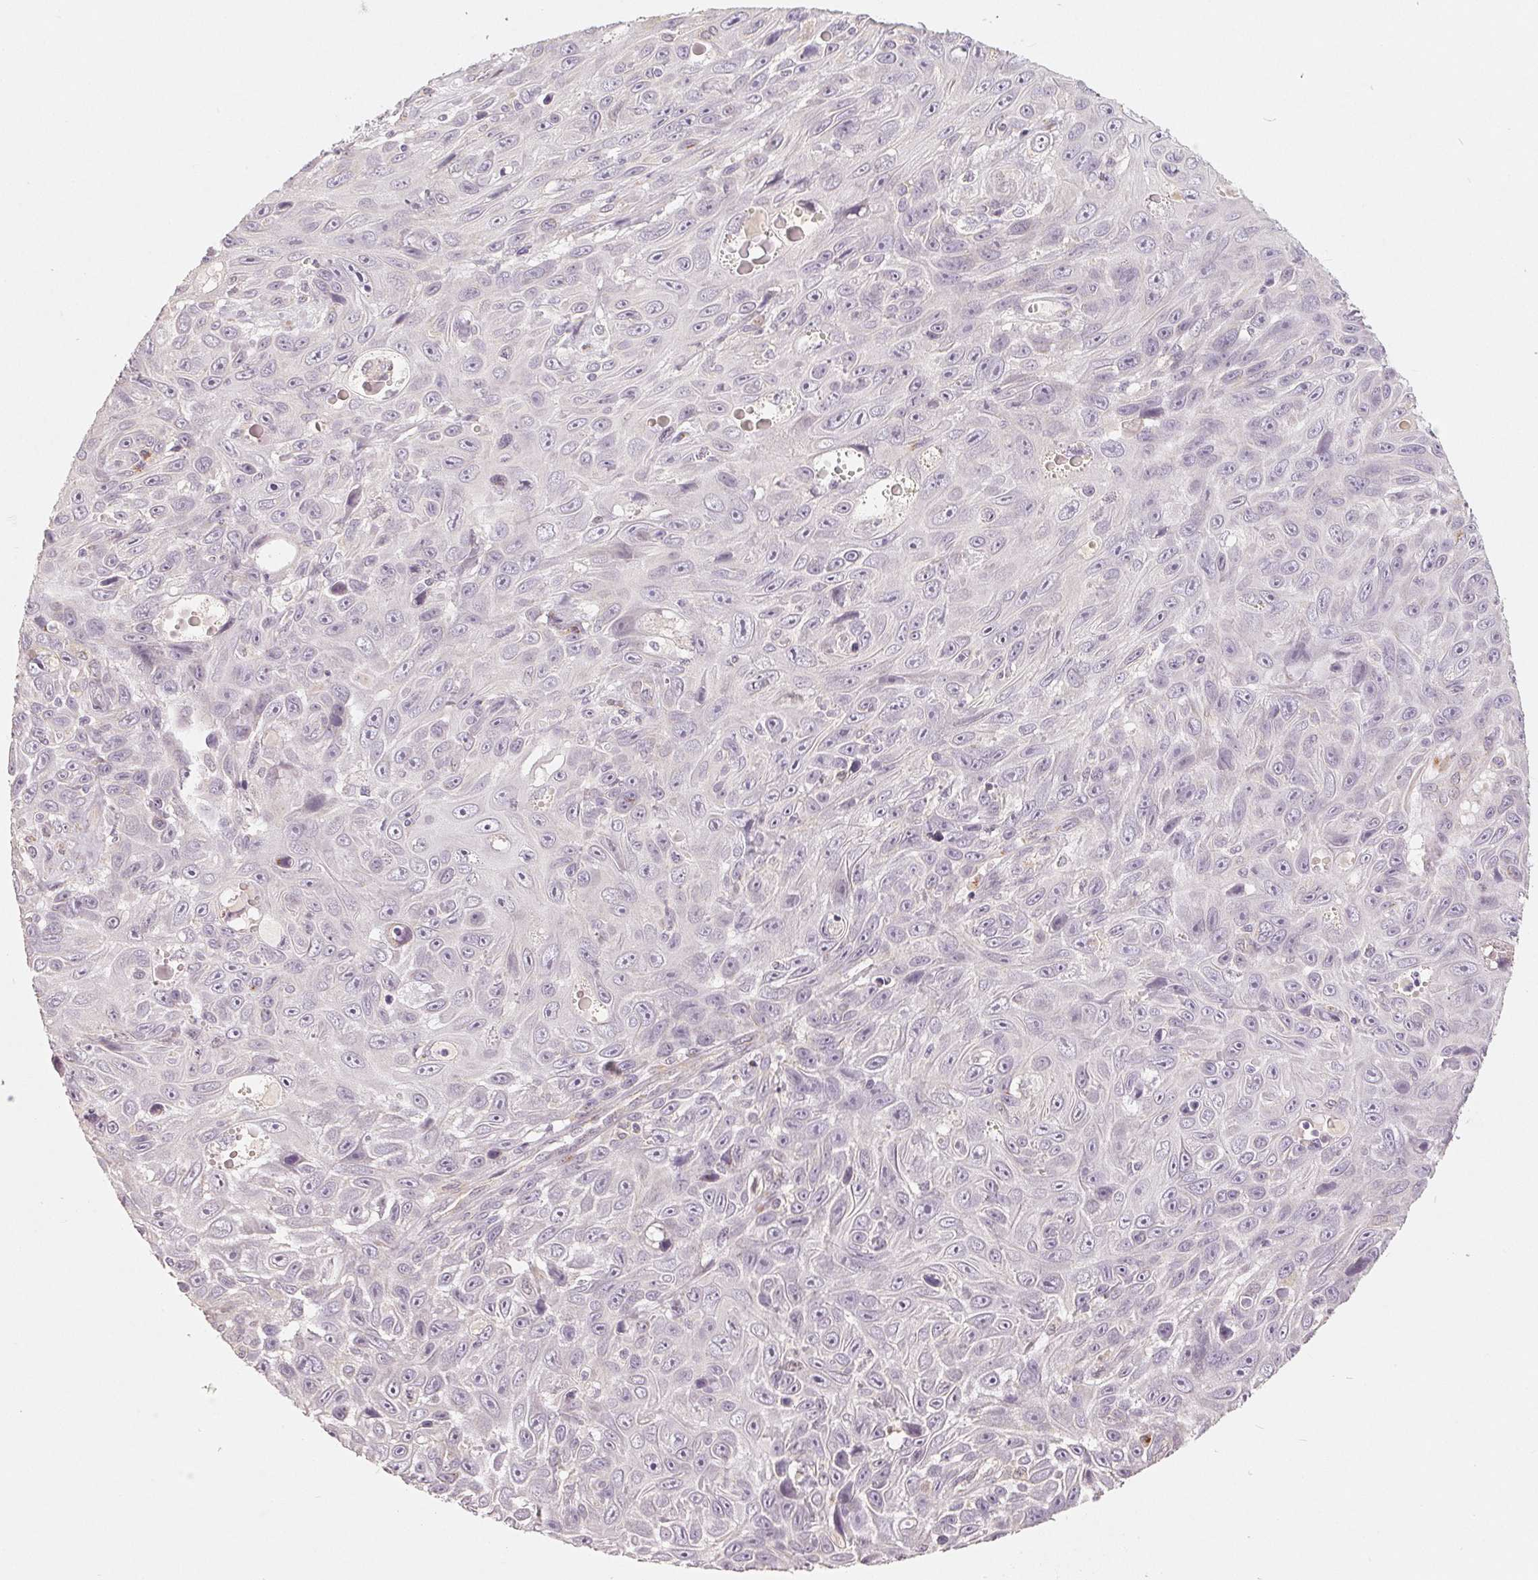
{"staining": {"intensity": "weak", "quantity": "<25%", "location": "nuclear"}, "tissue": "skin cancer", "cell_type": "Tumor cells", "image_type": "cancer", "snomed": [{"axis": "morphology", "description": "Squamous cell carcinoma, NOS"}, {"axis": "topography", "description": "Skin"}], "caption": "Tumor cells are negative for brown protein staining in skin cancer (squamous cell carcinoma). (Stains: DAB immunohistochemistry (IHC) with hematoxylin counter stain, Microscopy: brightfield microscopy at high magnification).", "gene": "TMSB15B", "patient": {"sex": "male", "age": 82}}